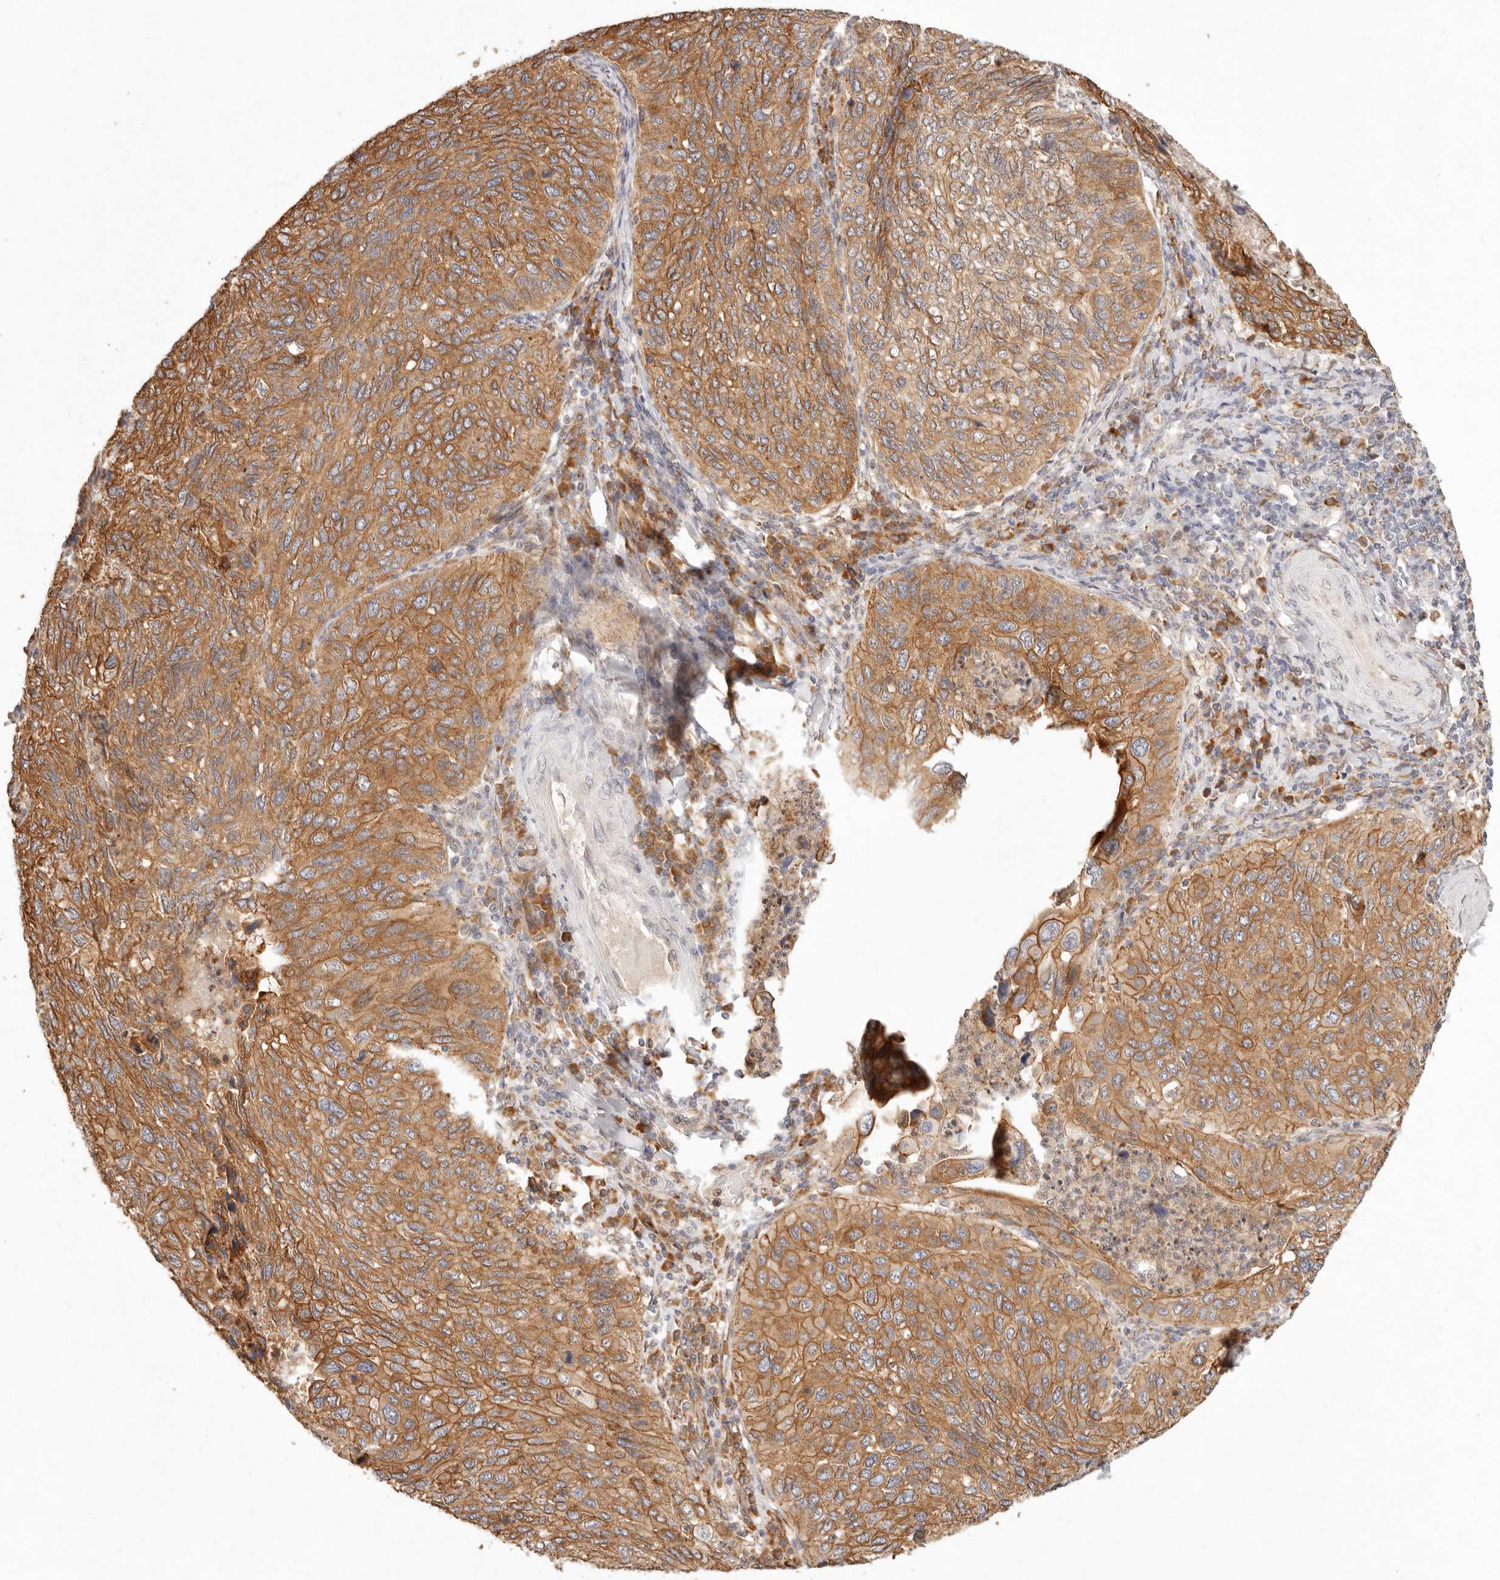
{"staining": {"intensity": "moderate", "quantity": ">75%", "location": "cytoplasmic/membranous"}, "tissue": "cervical cancer", "cell_type": "Tumor cells", "image_type": "cancer", "snomed": [{"axis": "morphology", "description": "Squamous cell carcinoma, NOS"}, {"axis": "topography", "description": "Cervix"}], "caption": "The histopathology image exhibits immunohistochemical staining of cervical cancer (squamous cell carcinoma). There is moderate cytoplasmic/membranous expression is appreciated in about >75% of tumor cells.", "gene": "C1orf127", "patient": {"sex": "female", "age": 38}}